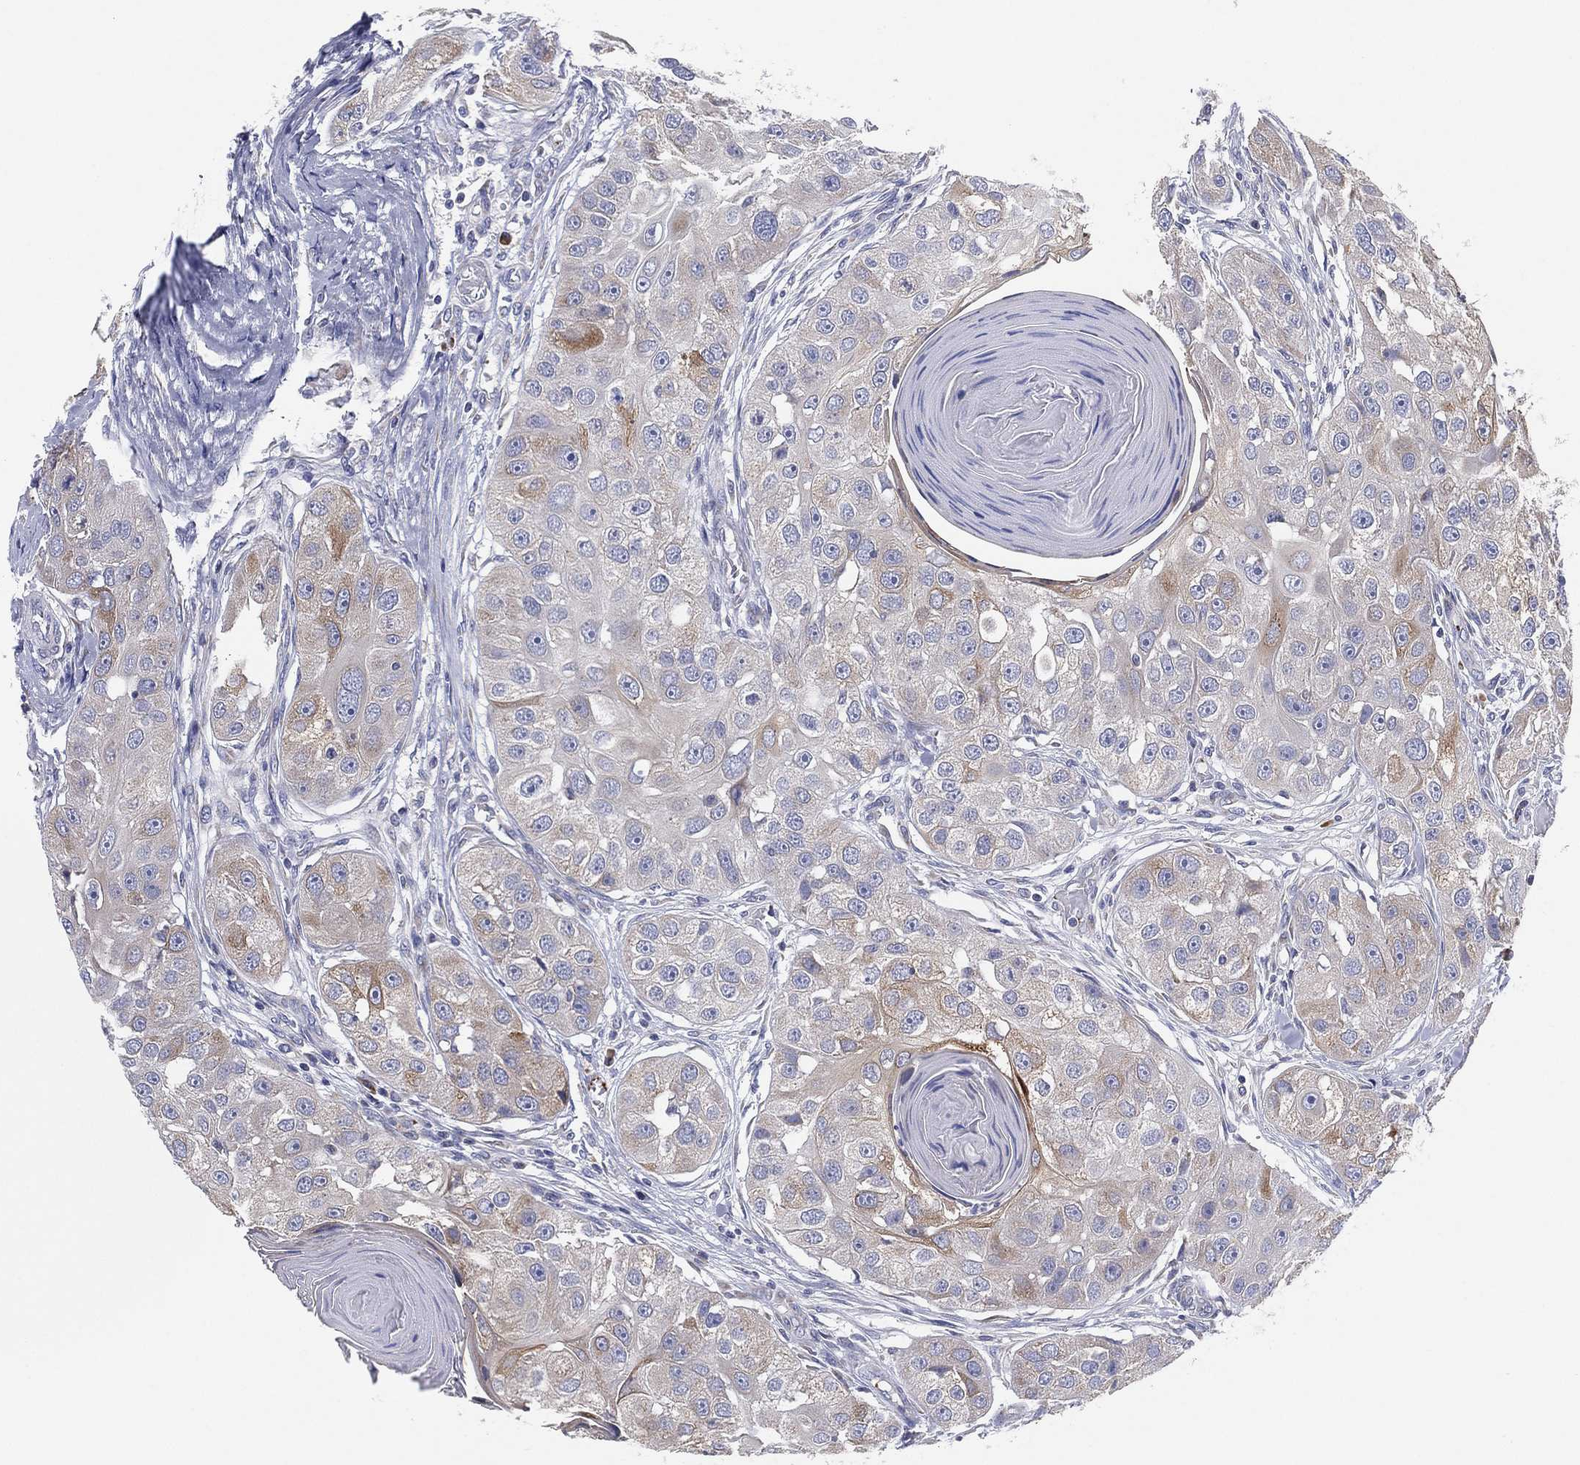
{"staining": {"intensity": "moderate", "quantity": "<25%", "location": "cytoplasmic/membranous"}, "tissue": "head and neck cancer", "cell_type": "Tumor cells", "image_type": "cancer", "snomed": [{"axis": "morphology", "description": "Normal tissue, NOS"}, {"axis": "morphology", "description": "Squamous cell carcinoma, NOS"}, {"axis": "topography", "description": "Skeletal muscle"}, {"axis": "topography", "description": "Head-Neck"}], "caption": "Tumor cells show moderate cytoplasmic/membranous staining in about <25% of cells in head and neck cancer (squamous cell carcinoma).", "gene": "TMEM40", "patient": {"sex": "male", "age": 51}}